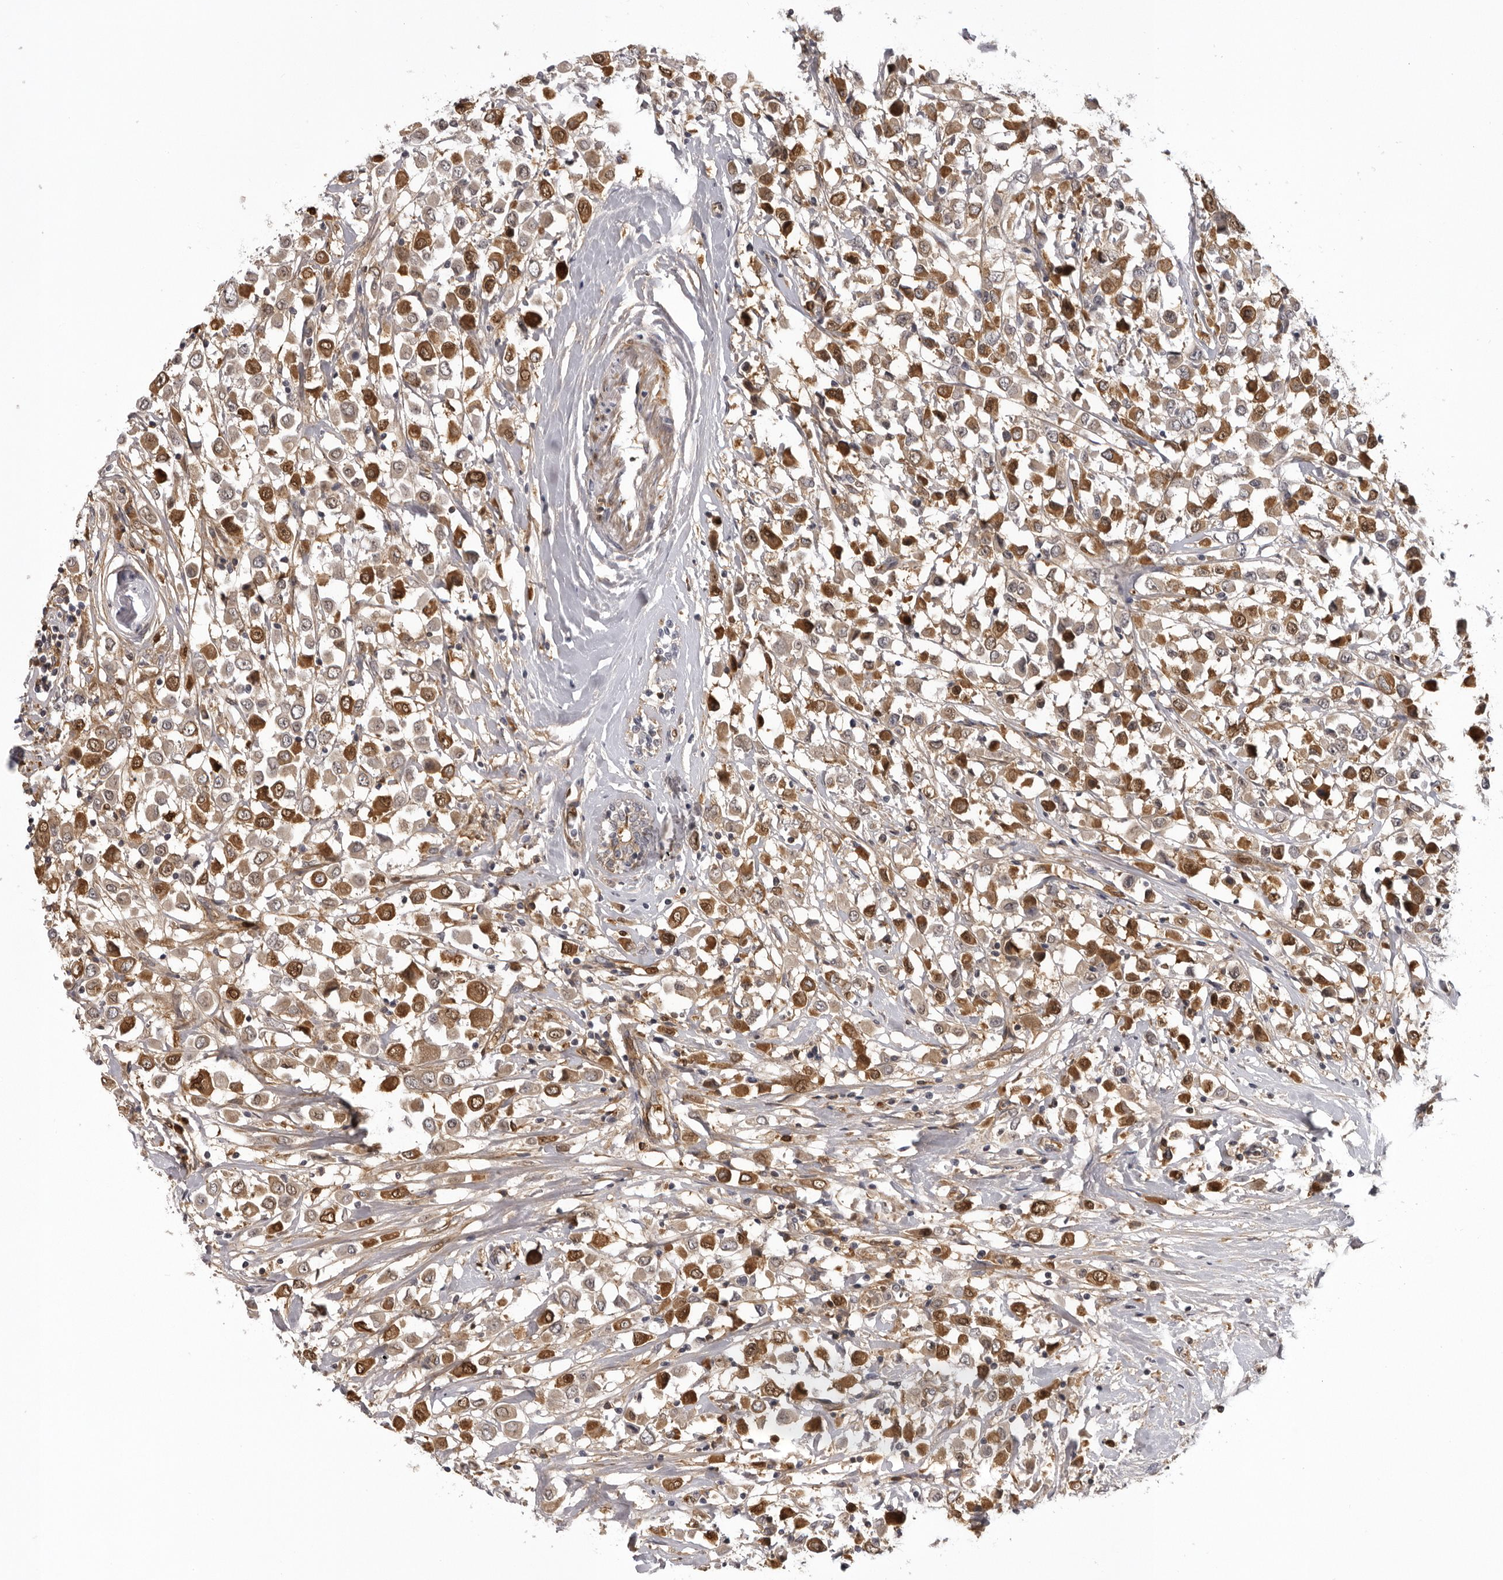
{"staining": {"intensity": "strong", "quantity": "25%-75%", "location": "cytoplasmic/membranous,nuclear"}, "tissue": "breast cancer", "cell_type": "Tumor cells", "image_type": "cancer", "snomed": [{"axis": "morphology", "description": "Duct carcinoma"}, {"axis": "topography", "description": "Breast"}], "caption": "Breast cancer (intraductal carcinoma) stained with a brown dye reveals strong cytoplasmic/membranous and nuclear positive expression in about 25%-75% of tumor cells.", "gene": "PLEKHF2", "patient": {"sex": "female", "age": 61}}